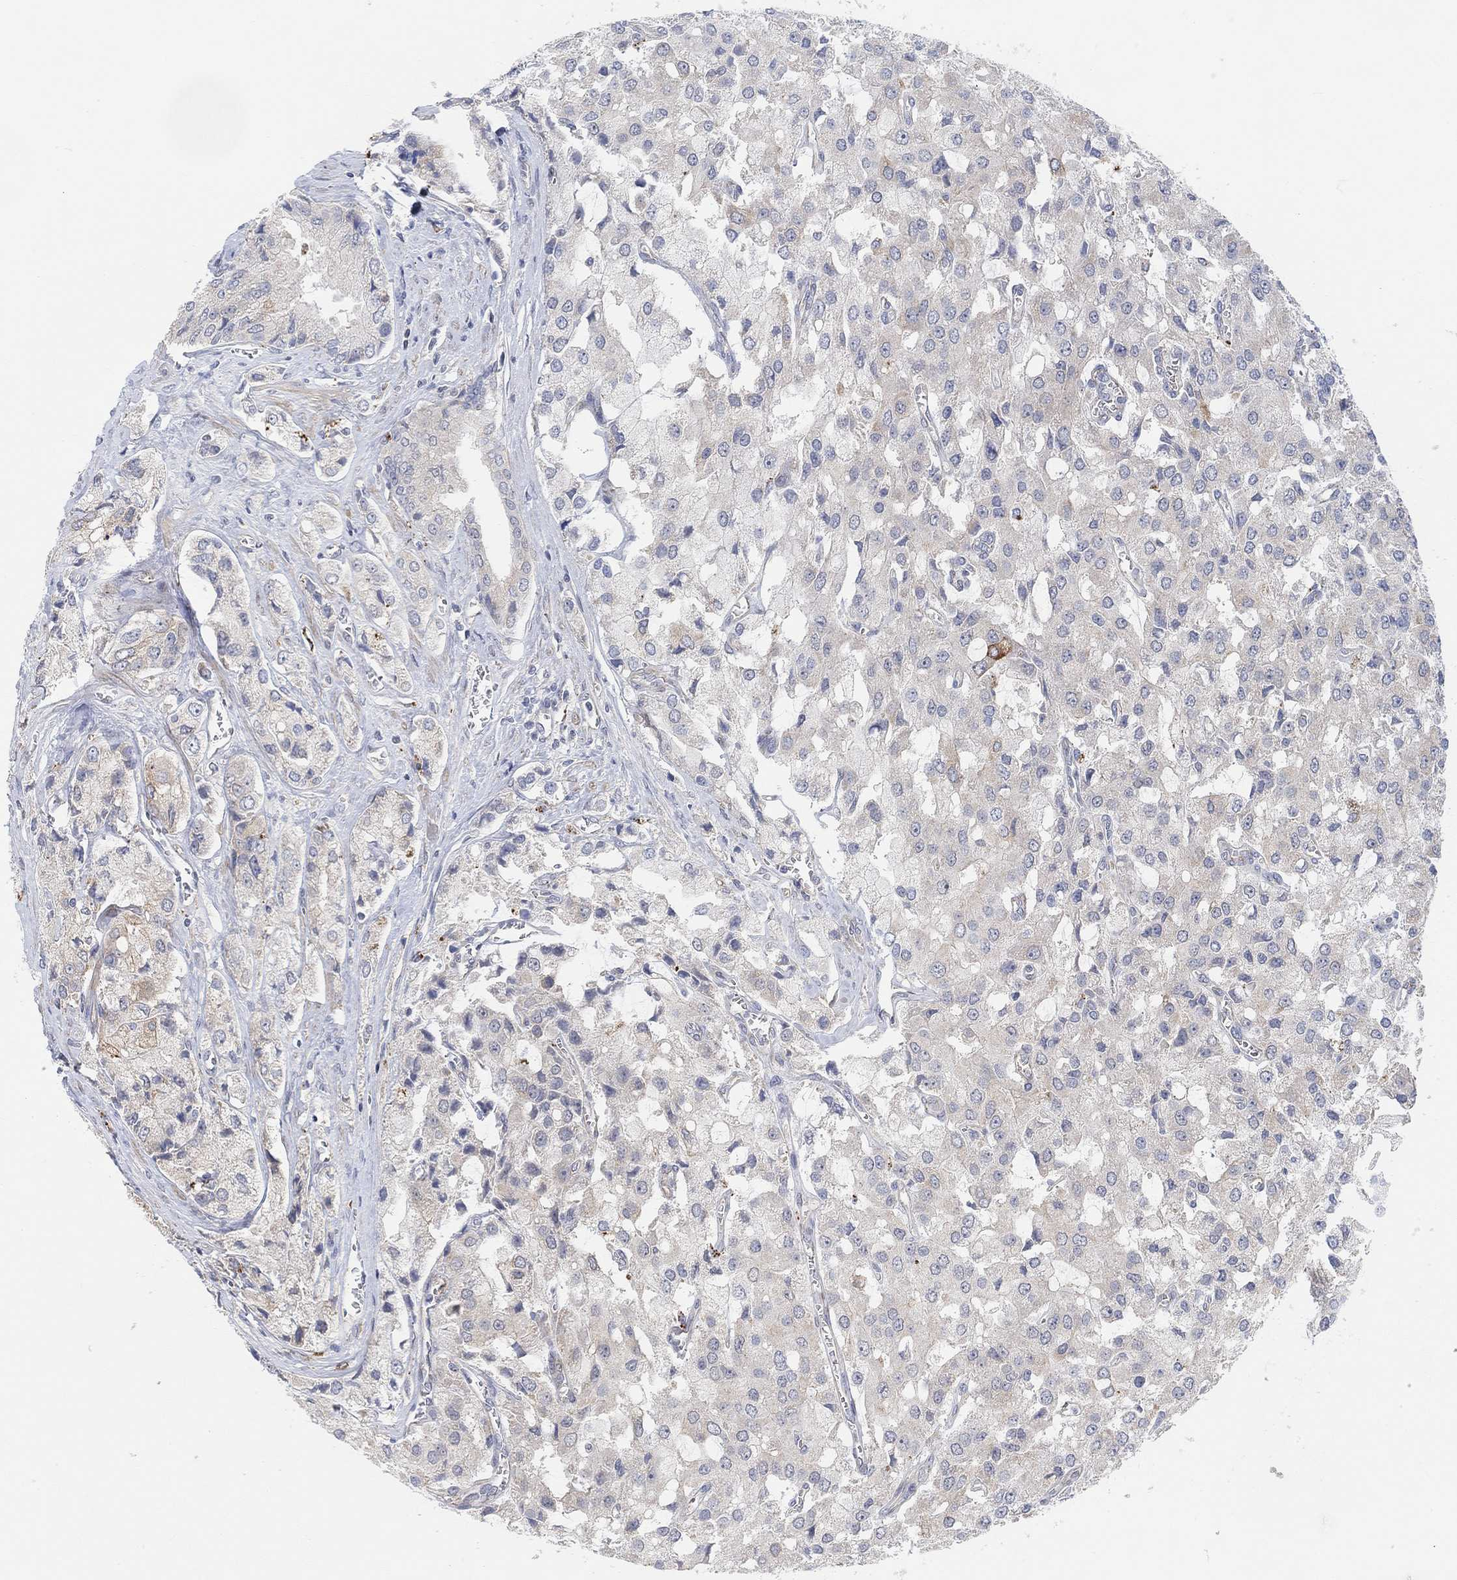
{"staining": {"intensity": "weak", "quantity": "<25%", "location": "cytoplasmic/membranous"}, "tissue": "prostate cancer", "cell_type": "Tumor cells", "image_type": "cancer", "snomed": [{"axis": "morphology", "description": "Adenocarcinoma, NOS"}, {"axis": "topography", "description": "Prostate and seminal vesicle, NOS"}, {"axis": "topography", "description": "Prostate"}], "caption": "This is an IHC image of human prostate cancer (adenocarcinoma). There is no positivity in tumor cells.", "gene": "HCRTR1", "patient": {"sex": "male", "age": 67}}